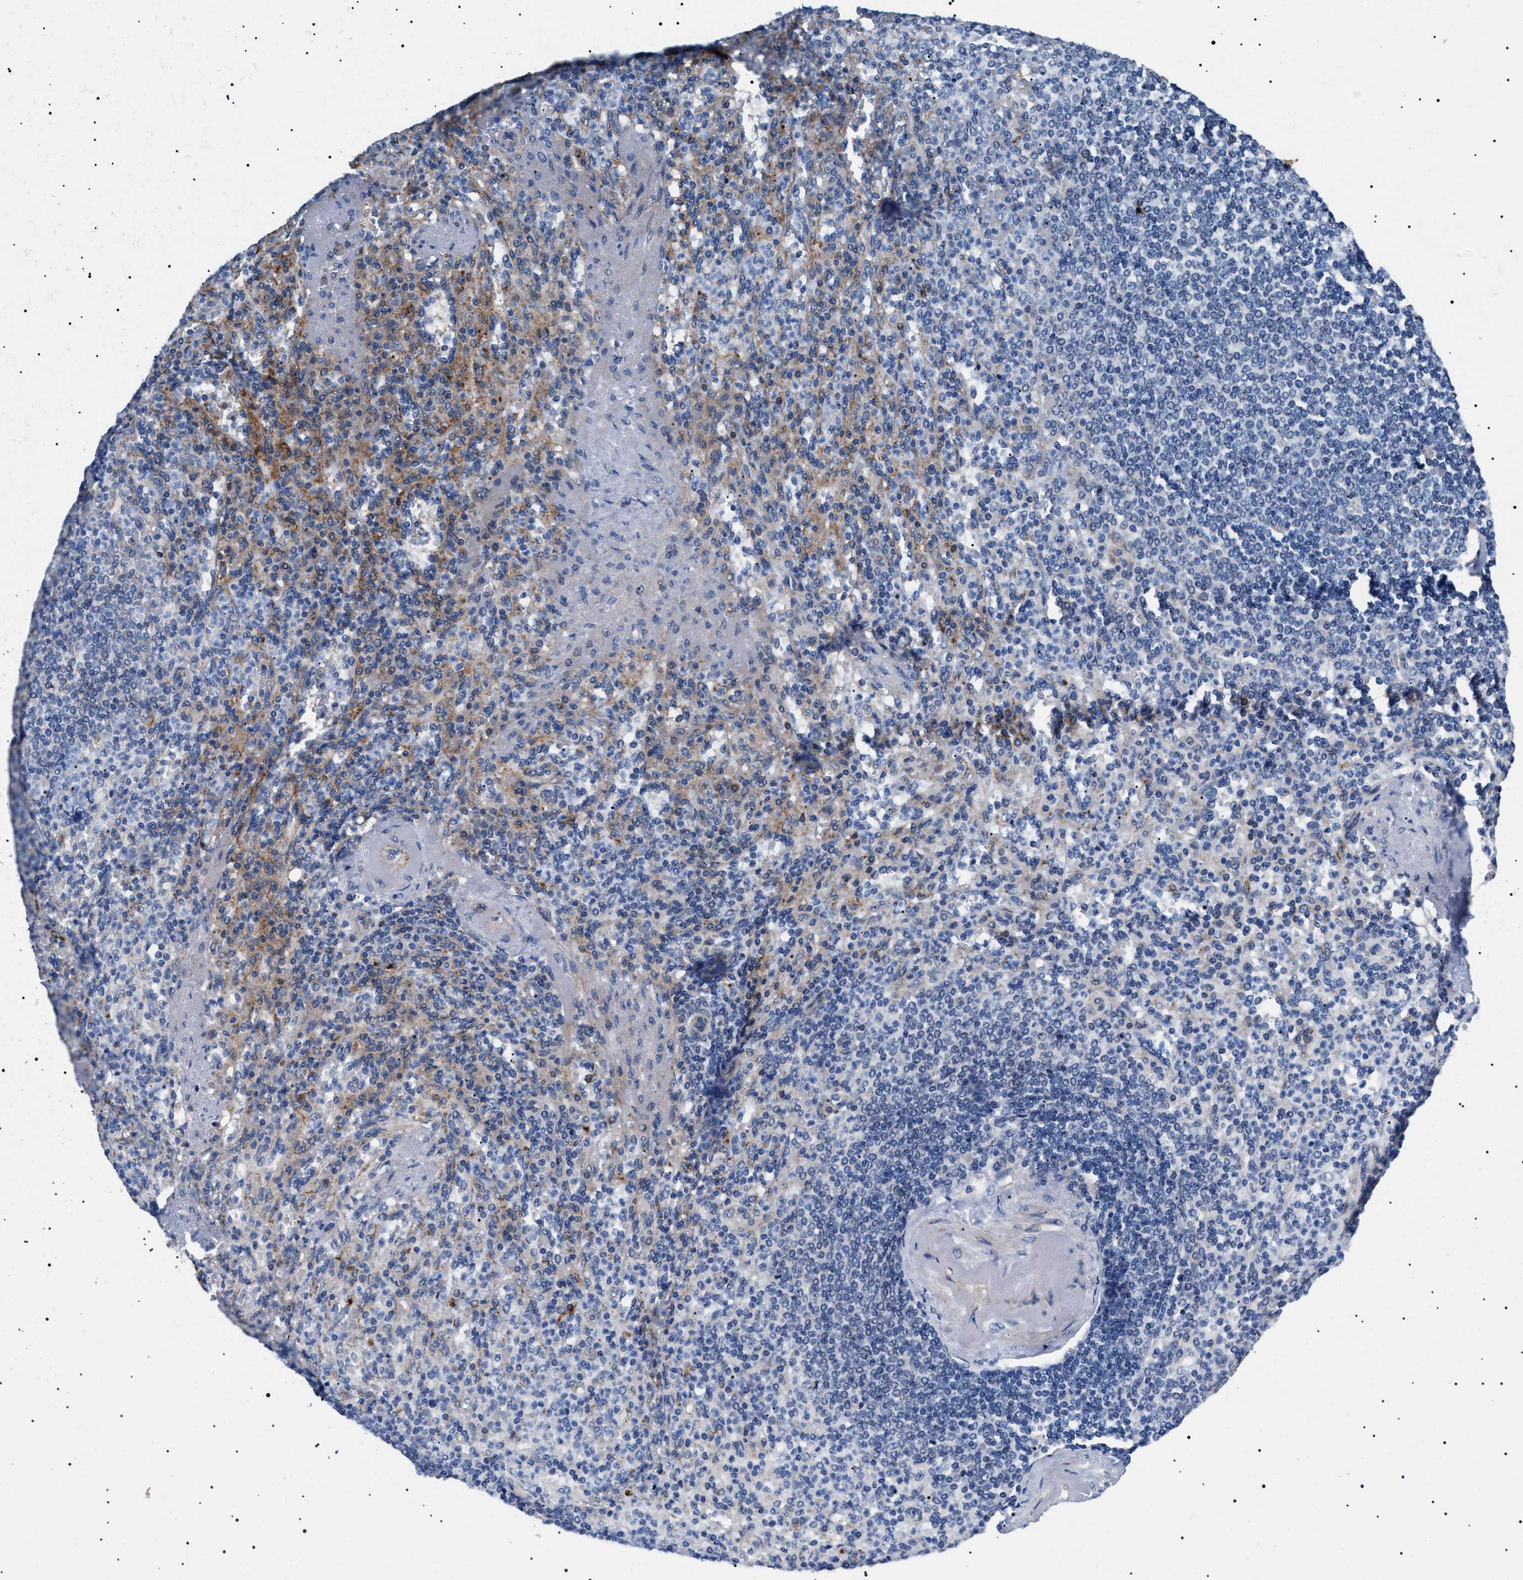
{"staining": {"intensity": "strong", "quantity": "<25%", "location": "cytoplasmic/membranous"}, "tissue": "spleen", "cell_type": "Cells in red pulp", "image_type": "normal", "snomed": [{"axis": "morphology", "description": "Normal tissue, NOS"}, {"axis": "topography", "description": "Spleen"}], "caption": "Strong cytoplasmic/membranous protein positivity is seen in about <25% of cells in red pulp in spleen. (Stains: DAB in brown, nuclei in blue, Microscopy: brightfield microscopy at high magnification).", "gene": "TMEM222", "patient": {"sex": "female", "age": 74}}